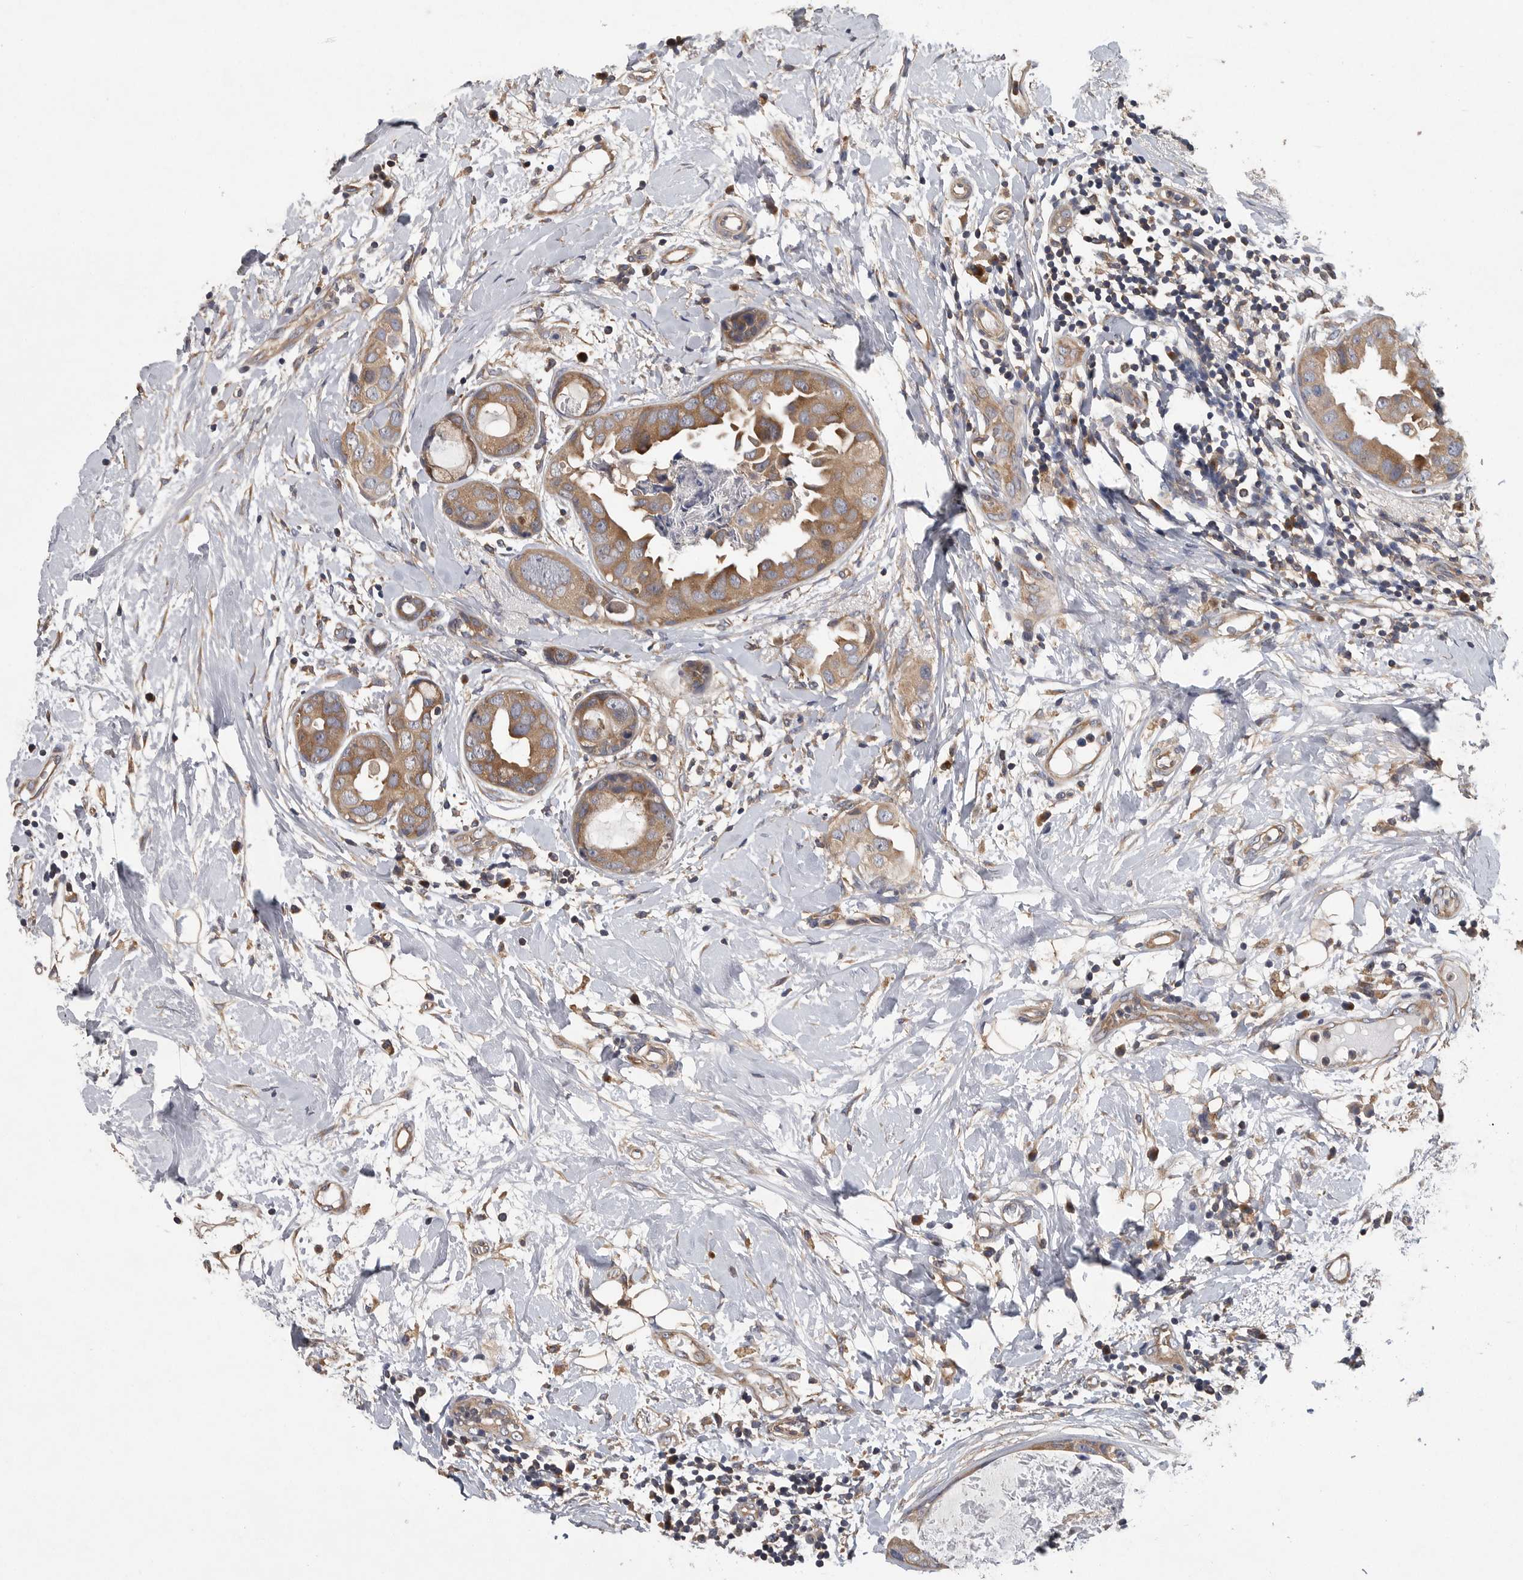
{"staining": {"intensity": "moderate", "quantity": ">75%", "location": "cytoplasmic/membranous"}, "tissue": "breast cancer", "cell_type": "Tumor cells", "image_type": "cancer", "snomed": [{"axis": "morphology", "description": "Duct carcinoma"}, {"axis": "topography", "description": "Breast"}], "caption": "Brown immunohistochemical staining in invasive ductal carcinoma (breast) demonstrates moderate cytoplasmic/membranous positivity in about >75% of tumor cells.", "gene": "OXR1", "patient": {"sex": "female", "age": 40}}